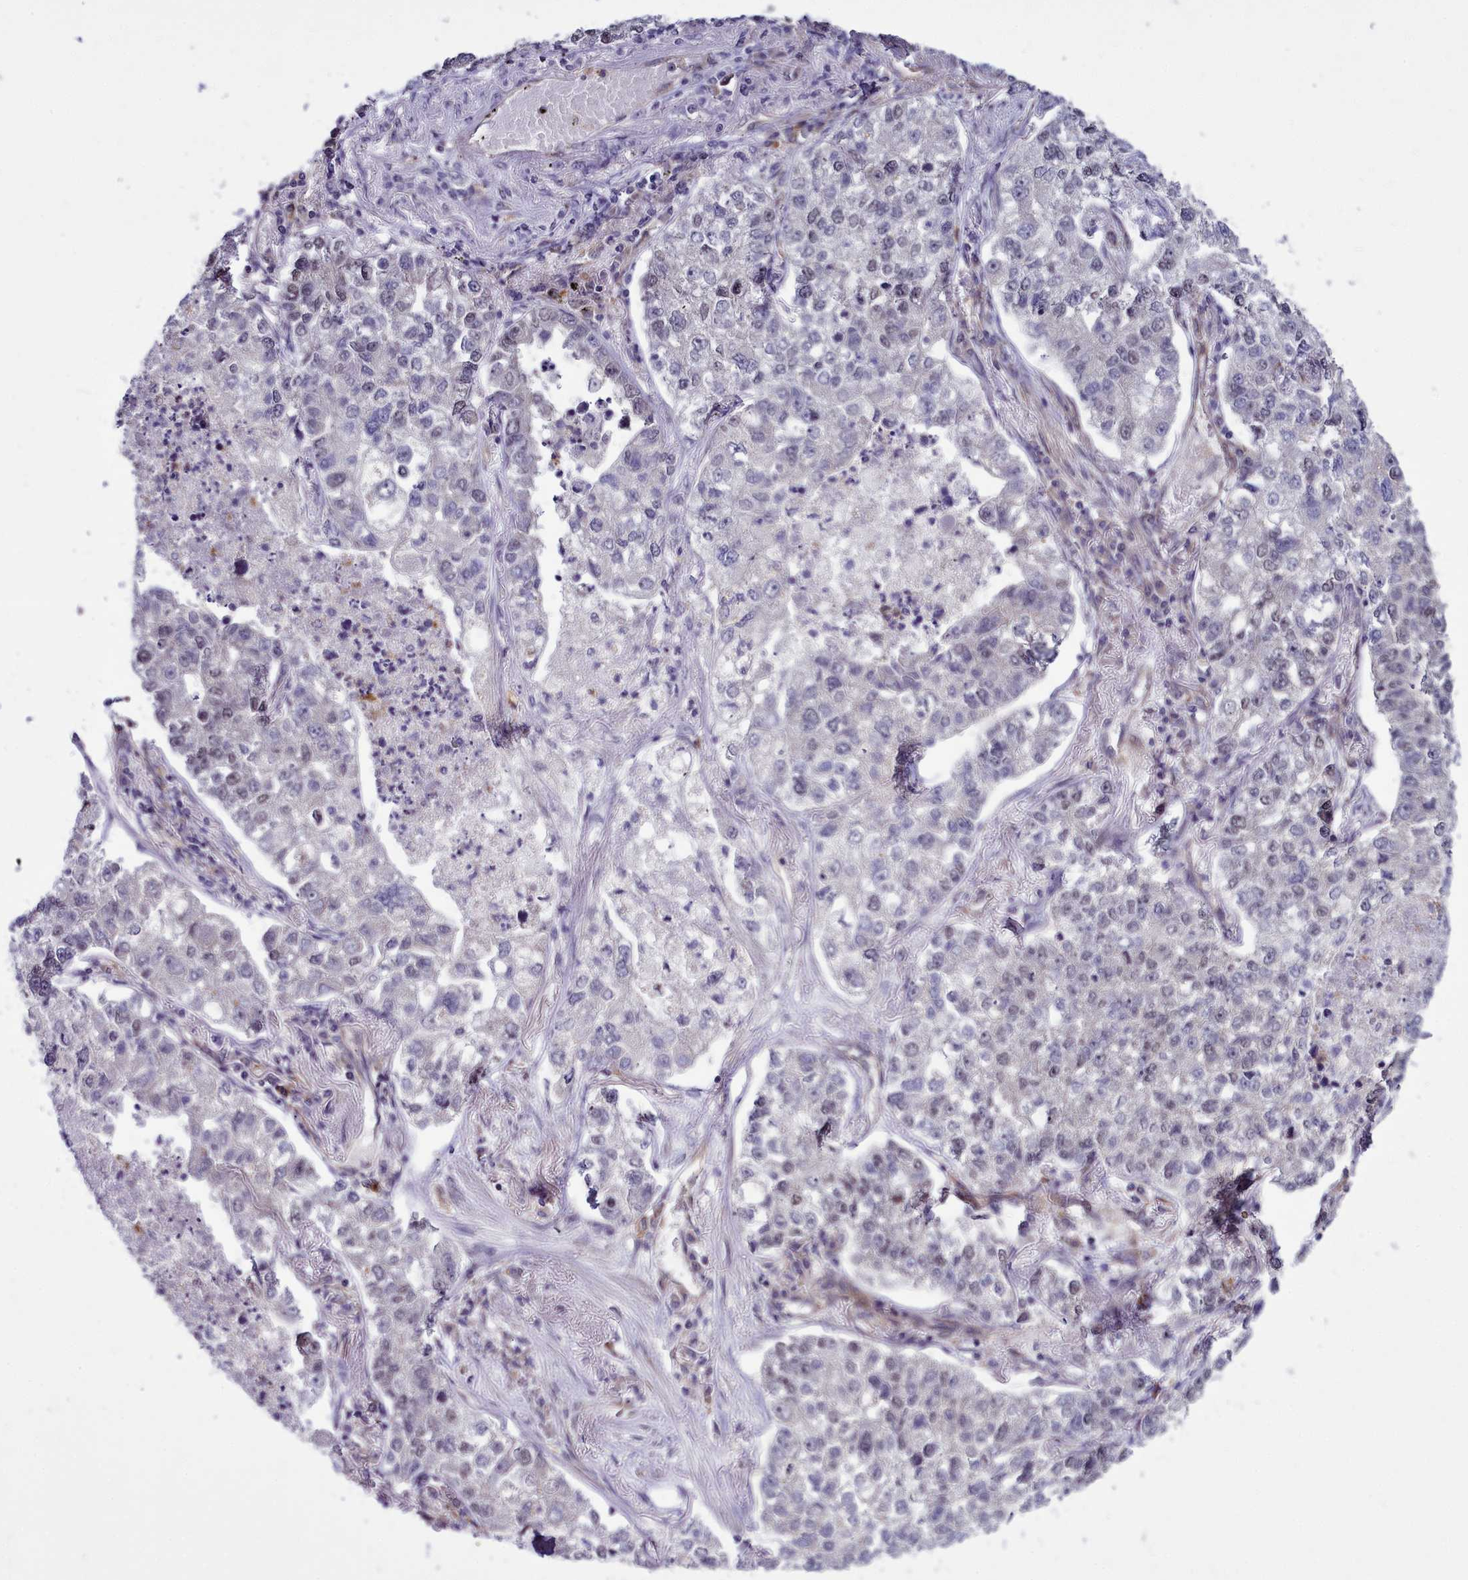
{"staining": {"intensity": "negative", "quantity": "none", "location": "none"}, "tissue": "lung cancer", "cell_type": "Tumor cells", "image_type": "cancer", "snomed": [{"axis": "morphology", "description": "Adenocarcinoma, NOS"}, {"axis": "topography", "description": "Lung"}], "caption": "Protein analysis of lung cancer reveals no significant positivity in tumor cells.", "gene": "BCAR1", "patient": {"sex": "male", "age": 49}}